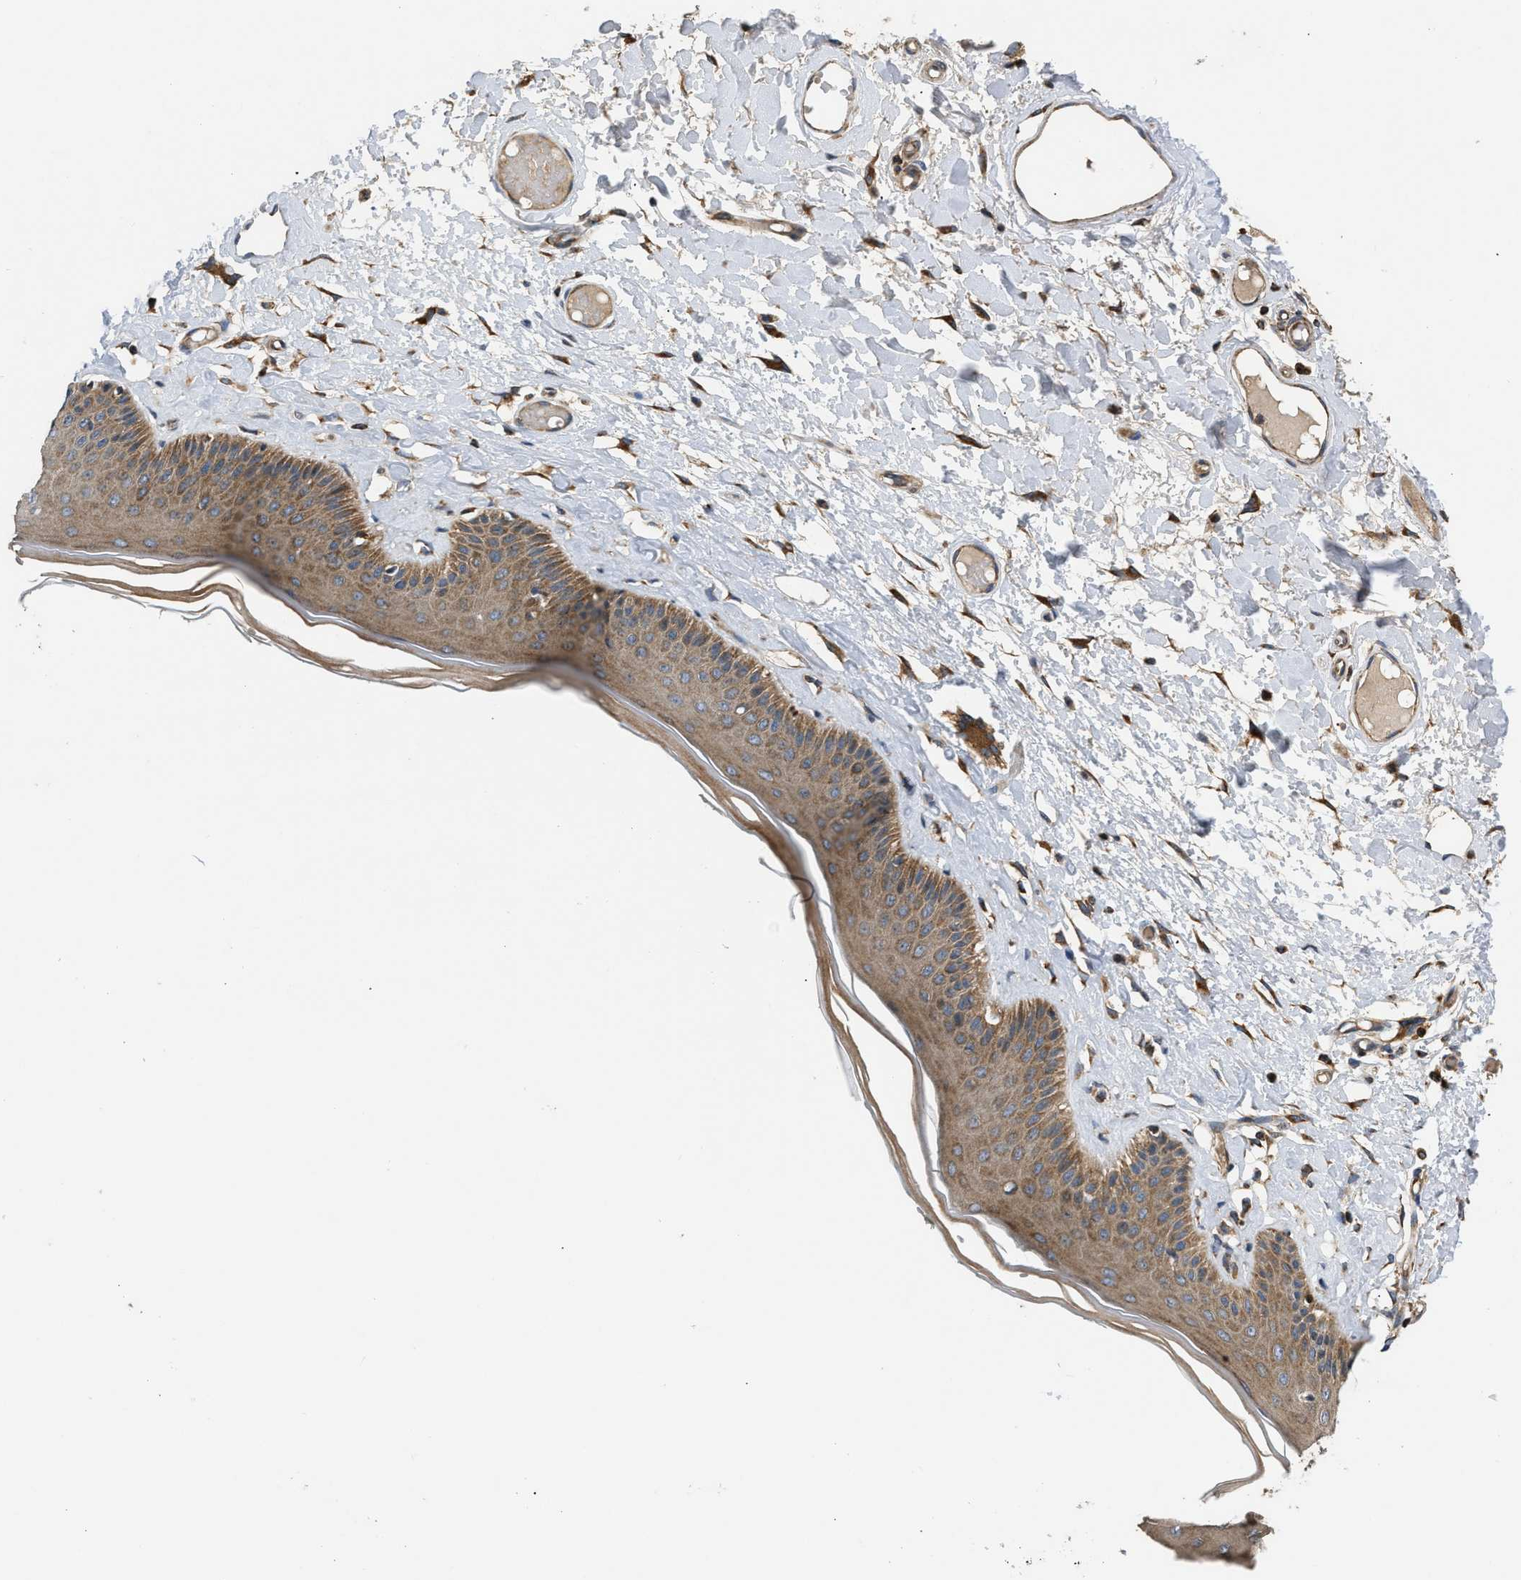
{"staining": {"intensity": "strong", "quantity": ">75%", "location": "cytoplasmic/membranous"}, "tissue": "skin", "cell_type": "Epidermal cells", "image_type": "normal", "snomed": [{"axis": "morphology", "description": "Normal tissue, NOS"}, {"axis": "topography", "description": "Vulva"}], "caption": "Immunohistochemical staining of normal skin demonstrates high levels of strong cytoplasmic/membranous staining in approximately >75% of epidermal cells.", "gene": "OPTN", "patient": {"sex": "female", "age": 73}}